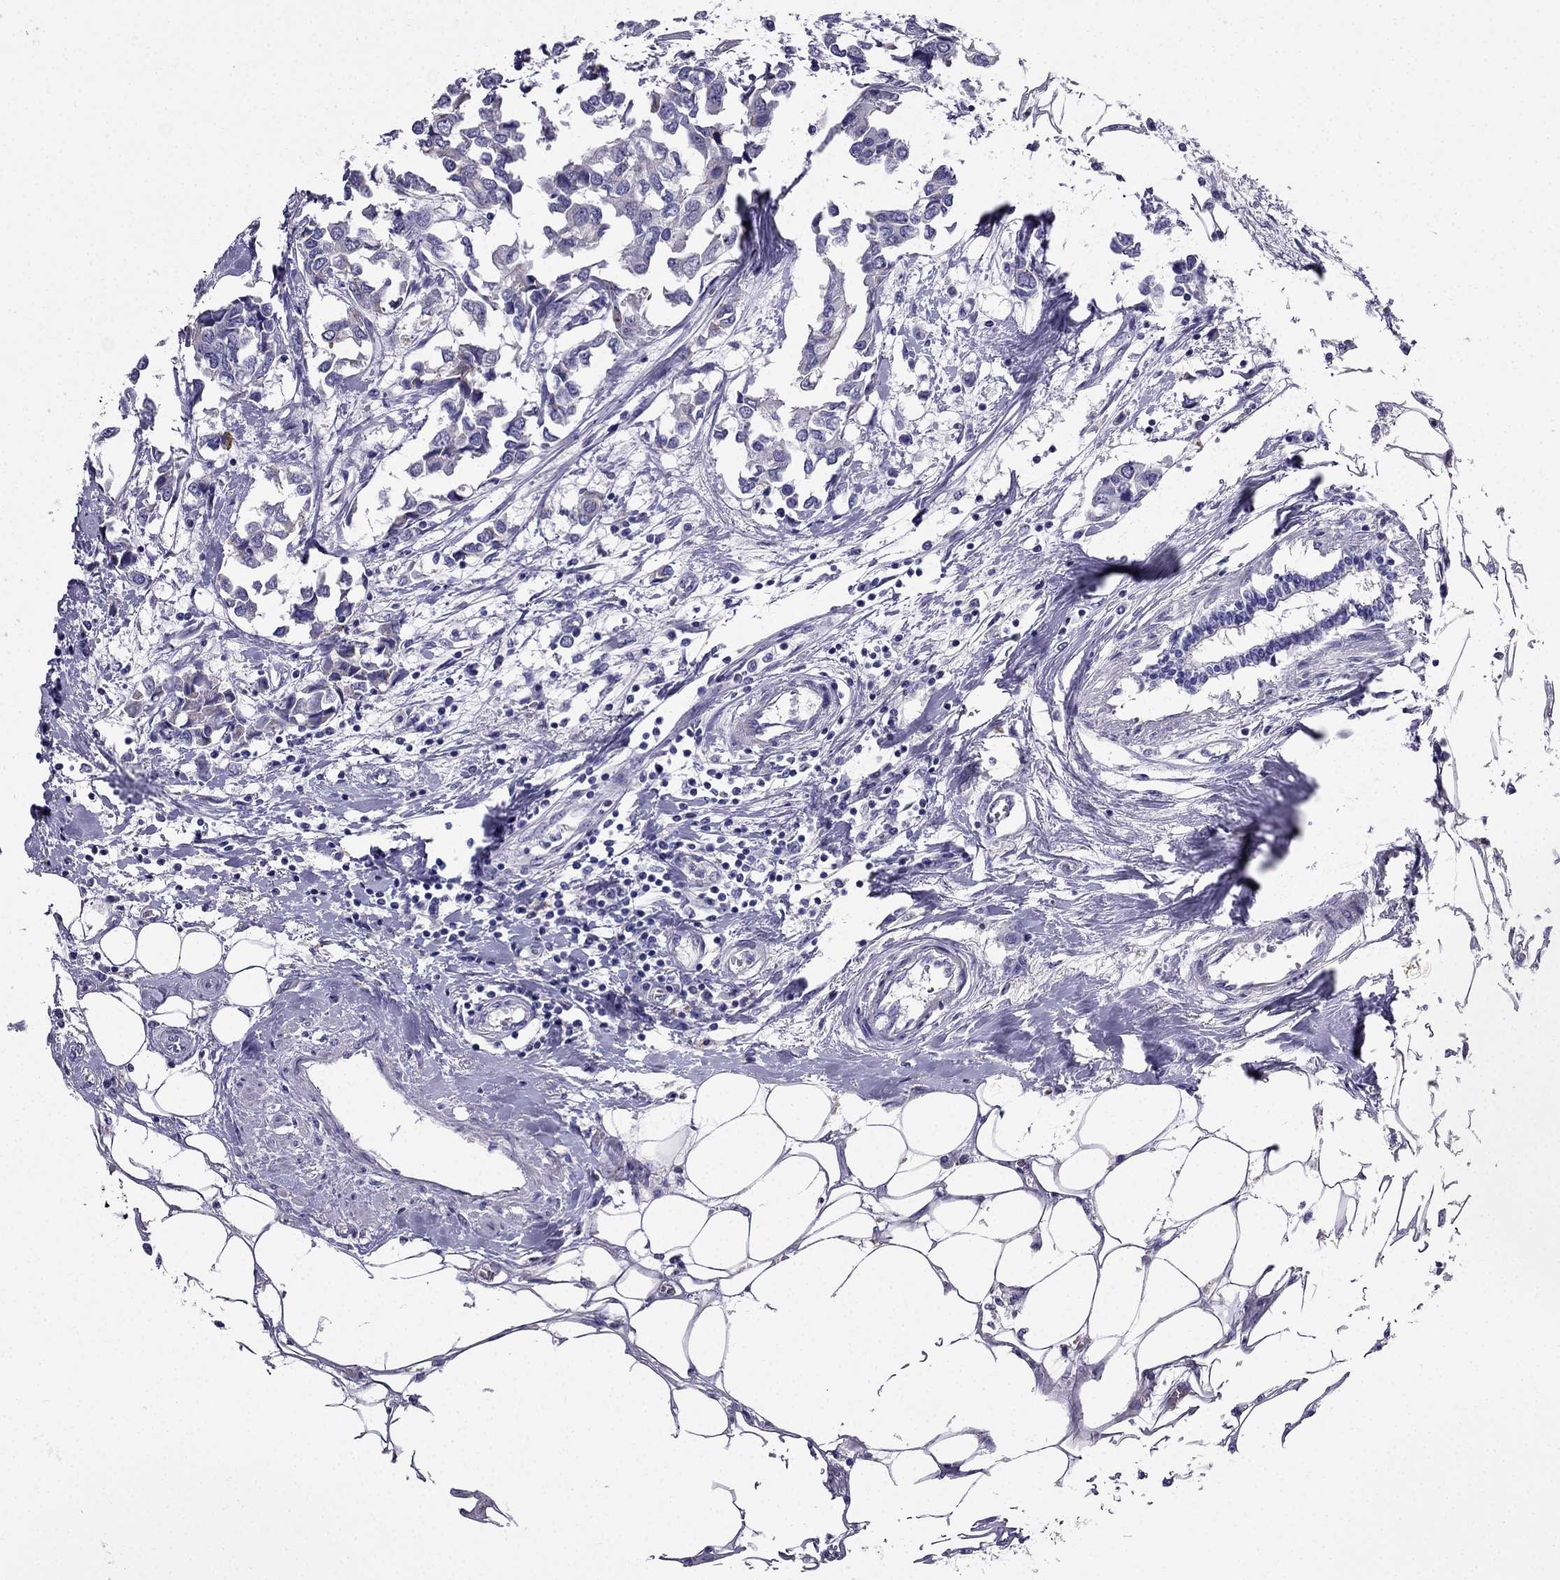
{"staining": {"intensity": "negative", "quantity": "none", "location": "none"}, "tissue": "breast cancer", "cell_type": "Tumor cells", "image_type": "cancer", "snomed": [{"axis": "morphology", "description": "Duct carcinoma"}, {"axis": "topography", "description": "Breast"}], "caption": "High power microscopy histopathology image of an IHC photomicrograph of breast cancer, revealing no significant expression in tumor cells.", "gene": "PTH", "patient": {"sex": "female", "age": 83}}